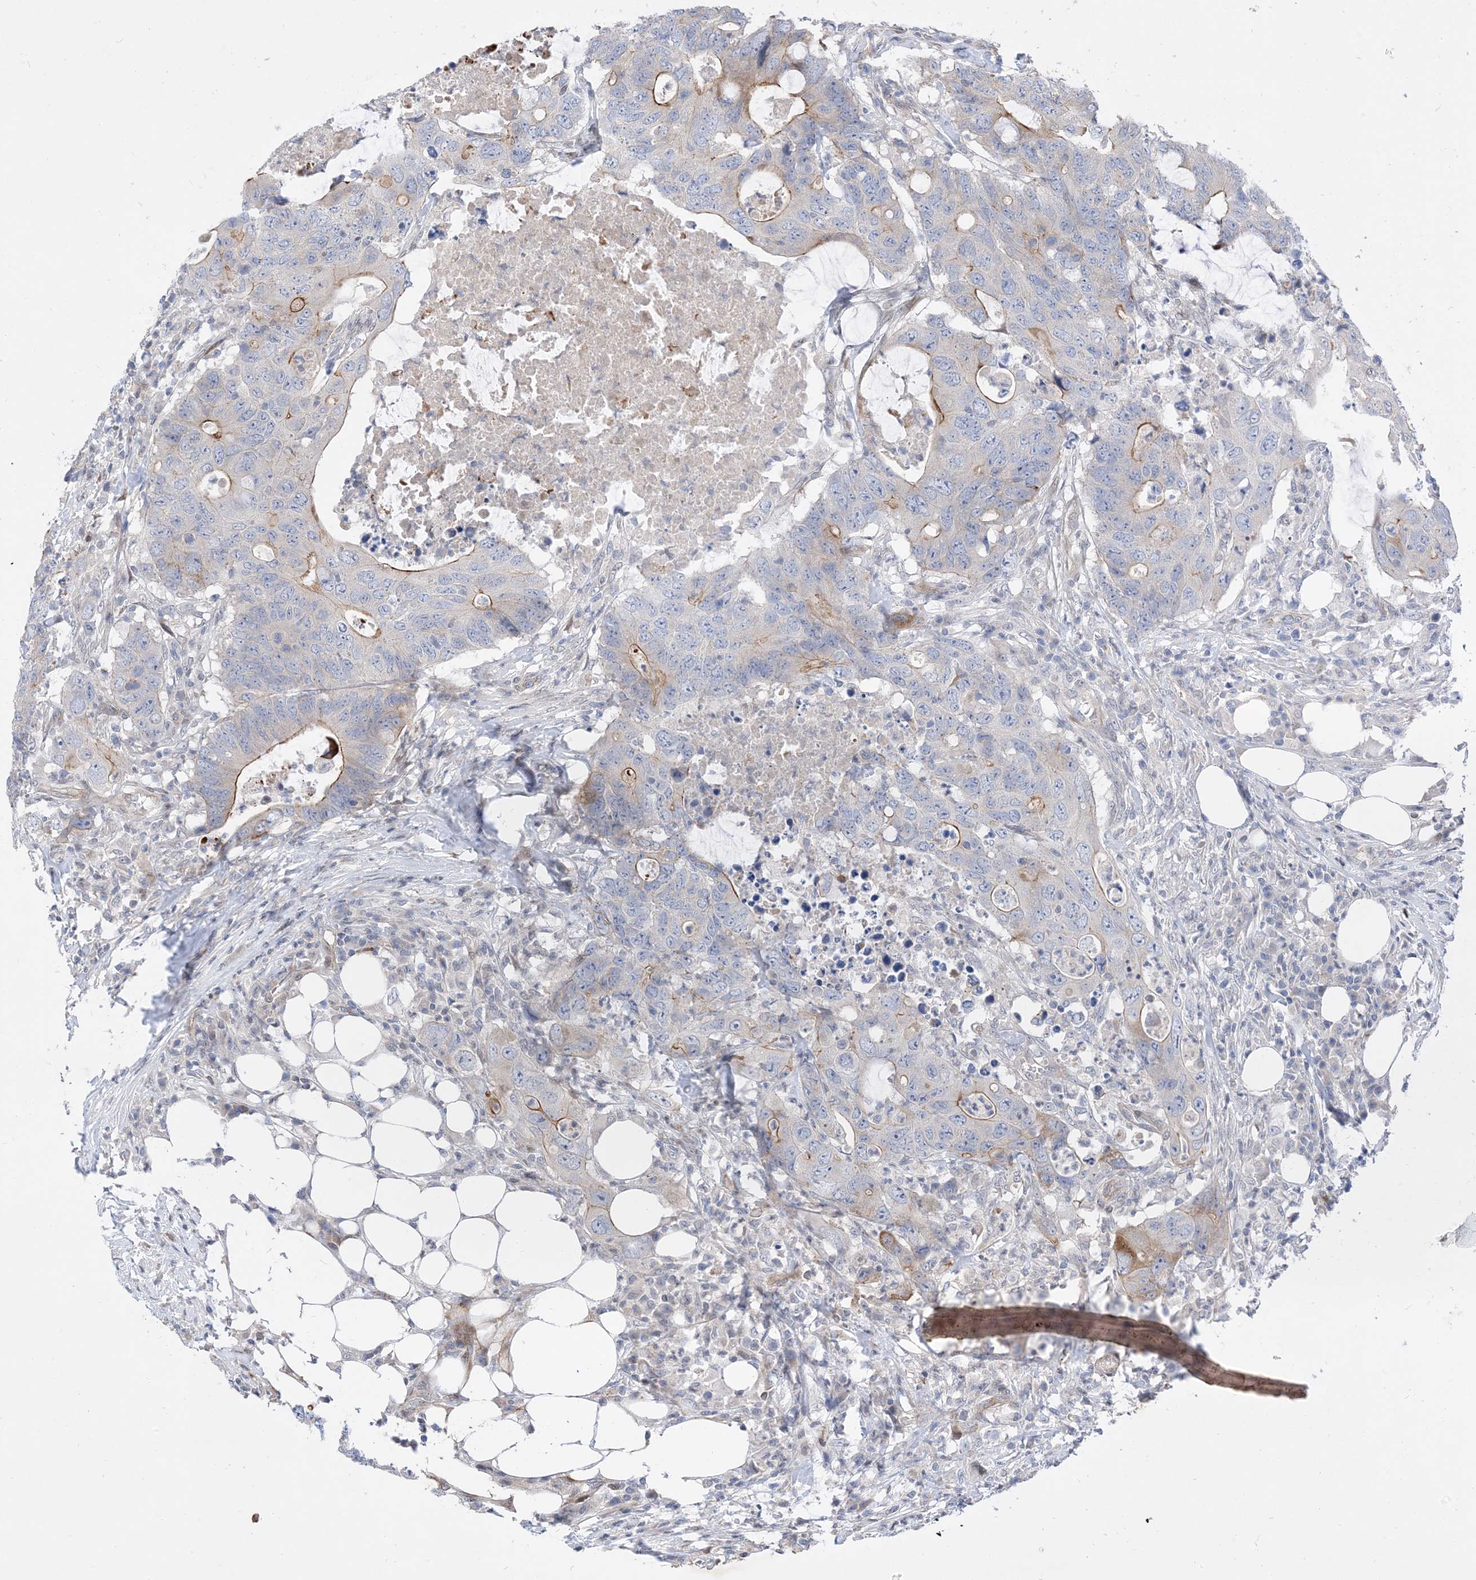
{"staining": {"intensity": "moderate", "quantity": "25%-75%", "location": "cytoplasmic/membranous"}, "tissue": "colorectal cancer", "cell_type": "Tumor cells", "image_type": "cancer", "snomed": [{"axis": "morphology", "description": "Adenocarcinoma, NOS"}, {"axis": "topography", "description": "Colon"}], "caption": "The micrograph exhibits staining of colorectal cancer (adenocarcinoma), revealing moderate cytoplasmic/membranous protein staining (brown color) within tumor cells.", "gene": "TYSND1", "patient": {"sex": "male", "age": 71}}